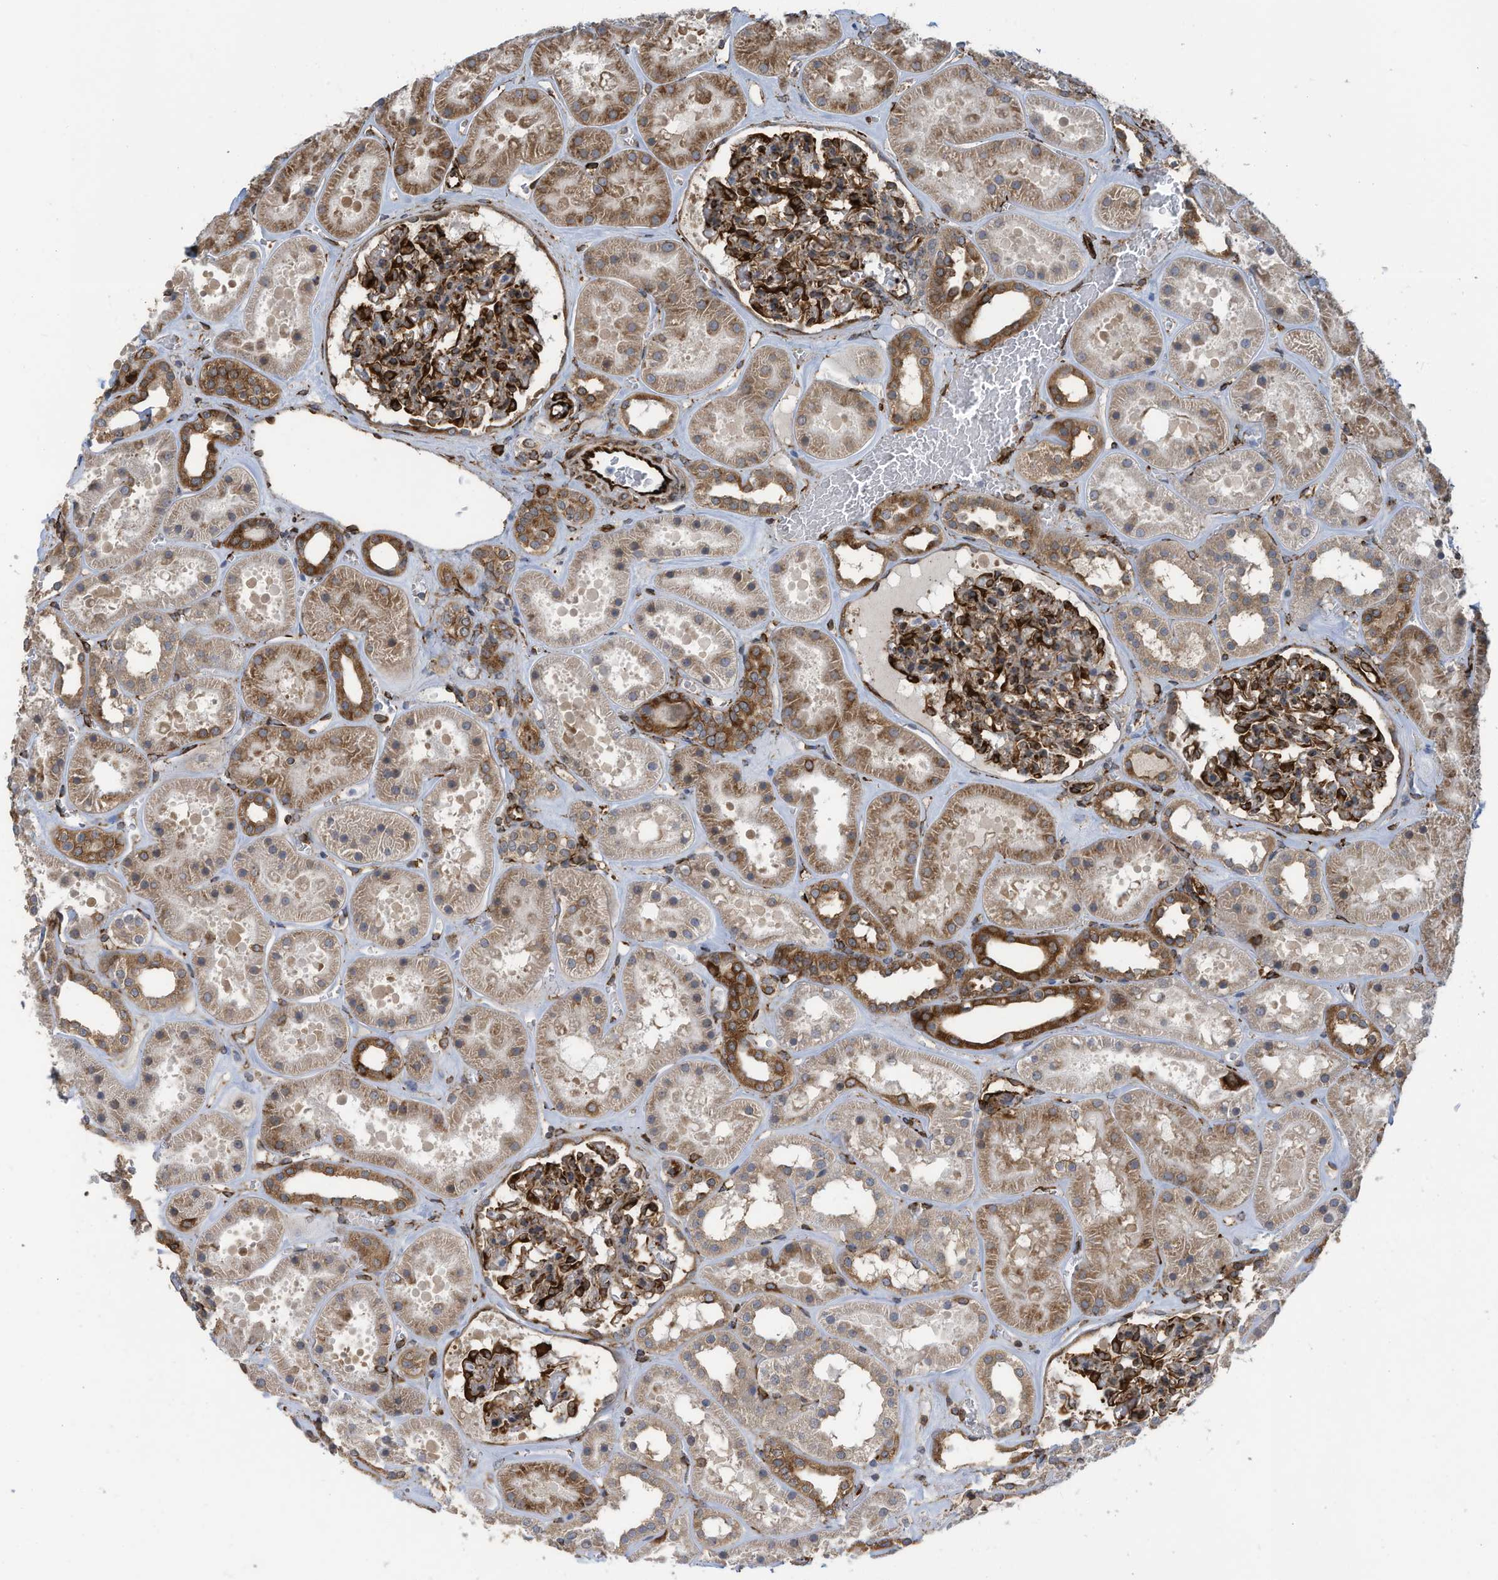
{"staining": {"intensity": "strong", "quantity": ">75%", "location": "cytoplasmic/membranous"}, "tissue": "kidney", "cell_type": "Cells in glomeruli", "image_type": "normal", "snomed": [{"axis": "morphology", "description": "Normal tissue, NOS"}, {"axis": "topography", "description": "Kidney"}], "caption": "High-magnification brightfield microscopy of normal kidney stained with DAB (brown) and counterstained with hematoxylin (blue). cells in glomeruli exhibit strong cytoplasmic/membranous positivity is appreciated in about>75% of cells. The staining was performed using DAB (3,3'-diaminobenzidine), with brown indicating positive protein expression. Nuclei are stained blue with hematoxylin.", "gene": "ZBTB45", "patient": {"sex": "female", "age": 41}}